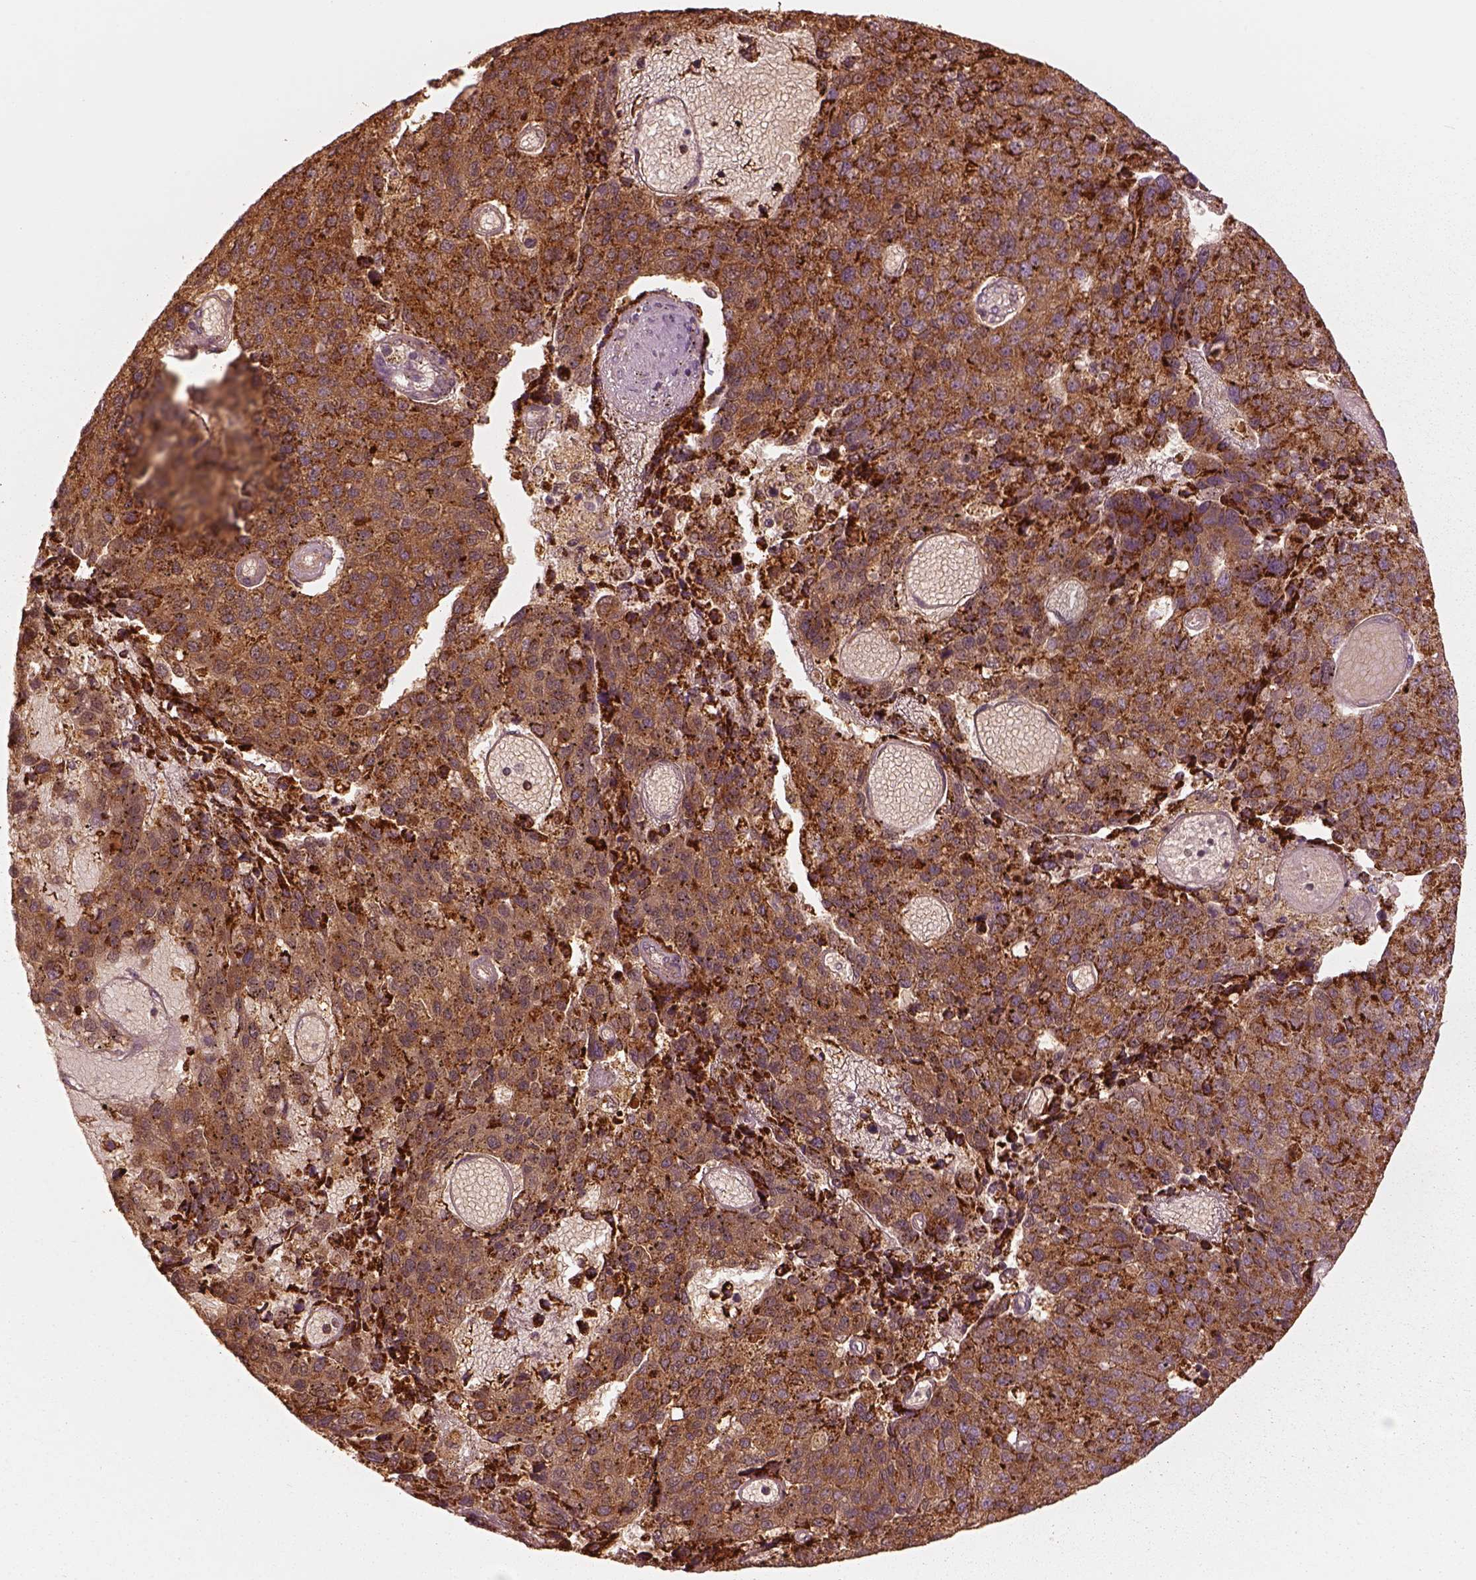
{"staining": {"intensity": "strong", "quantity": ">75%", "location": "cytoplasmic/membranous"}, "tissue": "pancreatic cancer", "cell_type": "Tumor cells", "image_type": "cancer", "snomed": [{"axis": "morphology", "description": "Adenocarcinoma, NOS"}, {"axis": "topography", "description": "Pancreas"}], "caption": "This is a micrograph of immunohistochemistry (IHC) staining of pancreatic cancer (adenocarcinoma), which shows strong expression in the cytoplasmic/membranous of tumor cells.", "gene": "ENTPD6", "patient": {"sex": "female", "age": 61}}